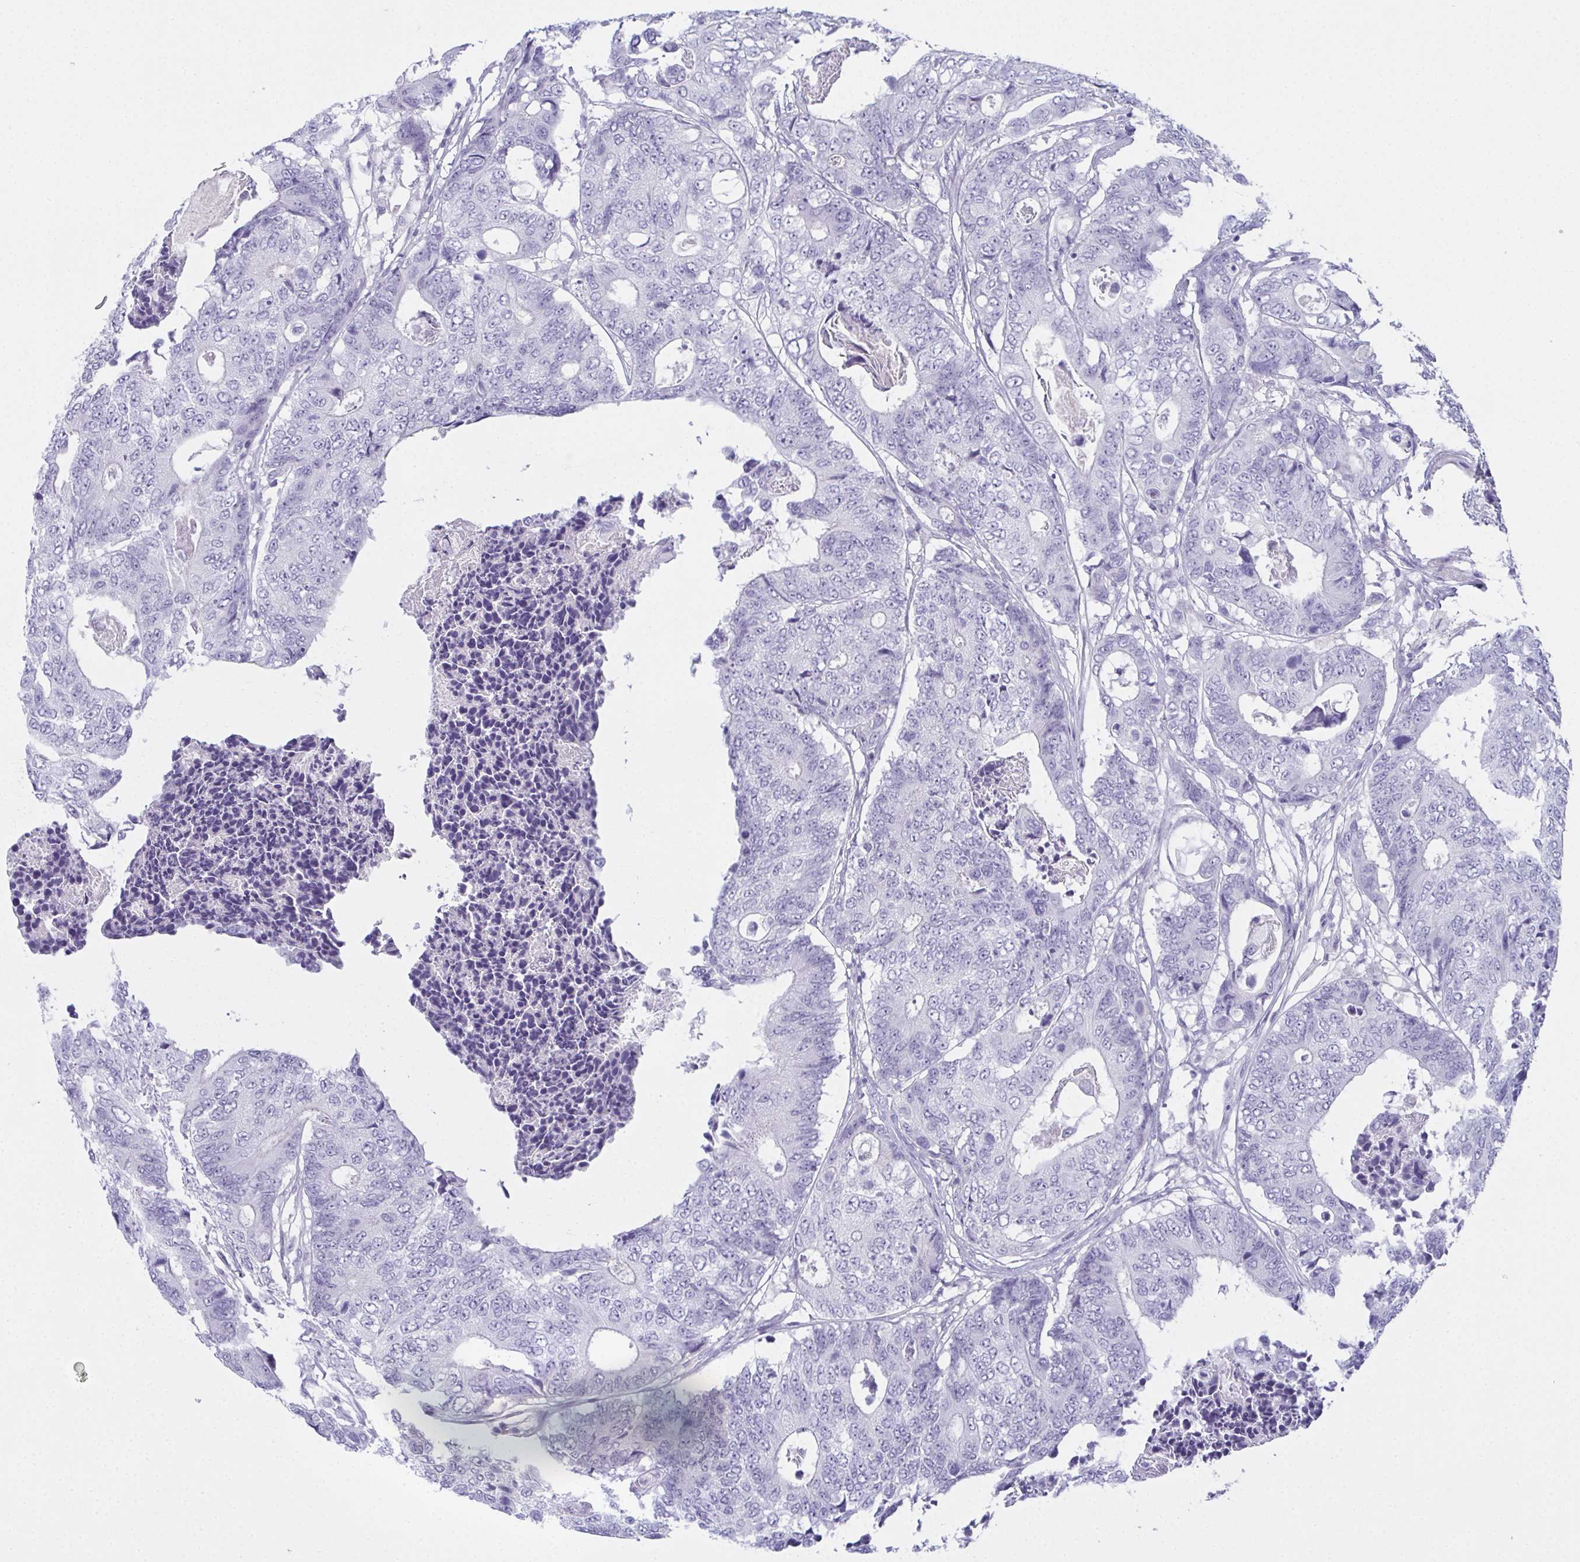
{"staining": {"intensity": "negative", "quantity": "none", "location": "none"}, "tissue": "colorectal cancer", "cell_type": "Tumor cells", "image_type": "cancer", "snomed": [{"axis": "morphology", "description": "Adenocarcinoma, NOS"}, {"axis": "topography", "description": "Colon"}], "caption": "Tumor cells are negative for protein expression in human colorectal cancer (adenocarcinoma).", "gene": "SLC36A2", "patient": {"sex": "female", "age": 48}}